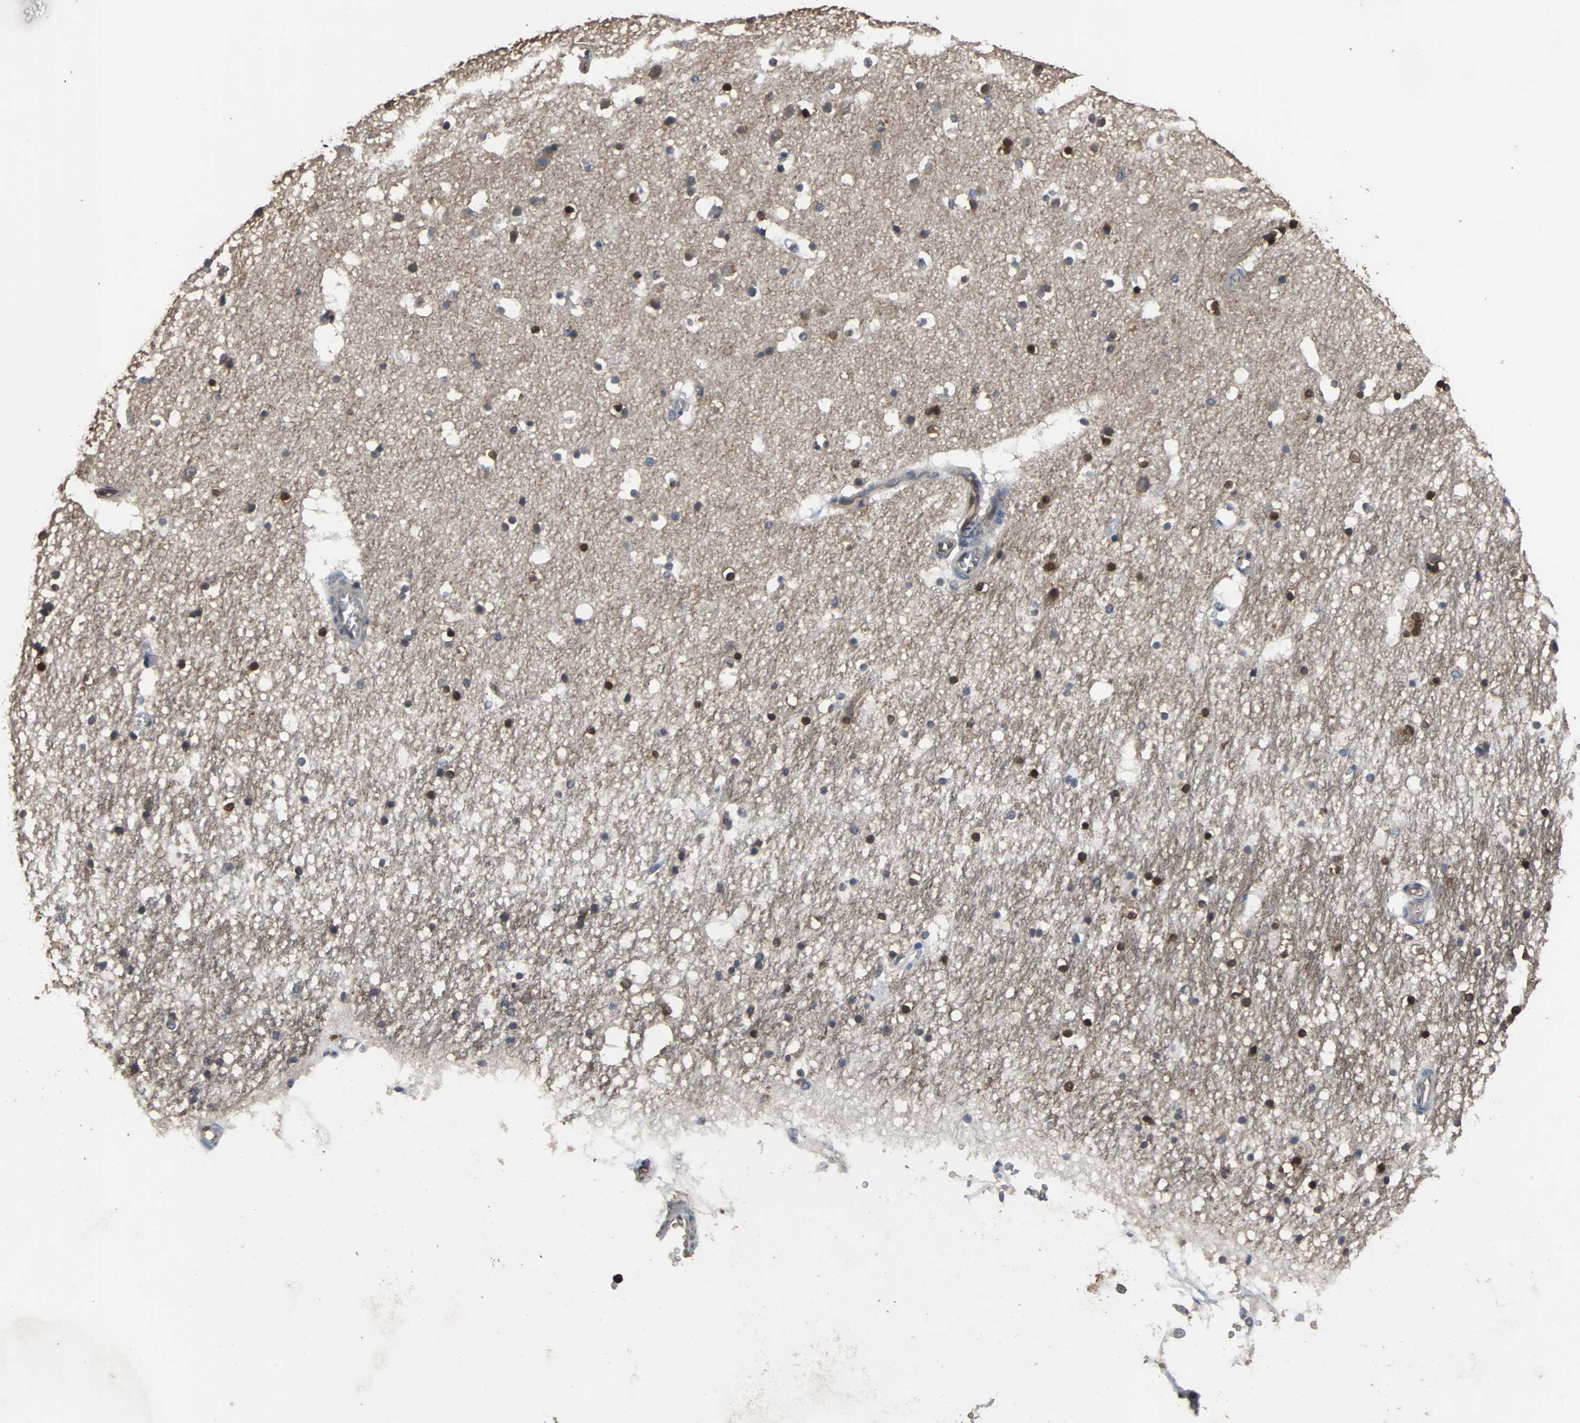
{"staining": {"intensity": "strong", "quantity": "25%-75%", "location": "cytoplasmic/membranous,nuclear"}, "tissue": "hippocampus", "cell_type": "Glial cells", "image_type": "normal", "snomed": [{"axis": "morphology", "description": "Normal tissue, NOS"}, {"axis": "topography", "description": "Hippocampus"}], "caption": "The image exhibits a brown stain indicating the presence of a protein in the cytoplasmic/membranous,nuclear of glial cells in hippocampus.", "gene": "NDRG1", "patient": {"sex": "male", "age": 45}}